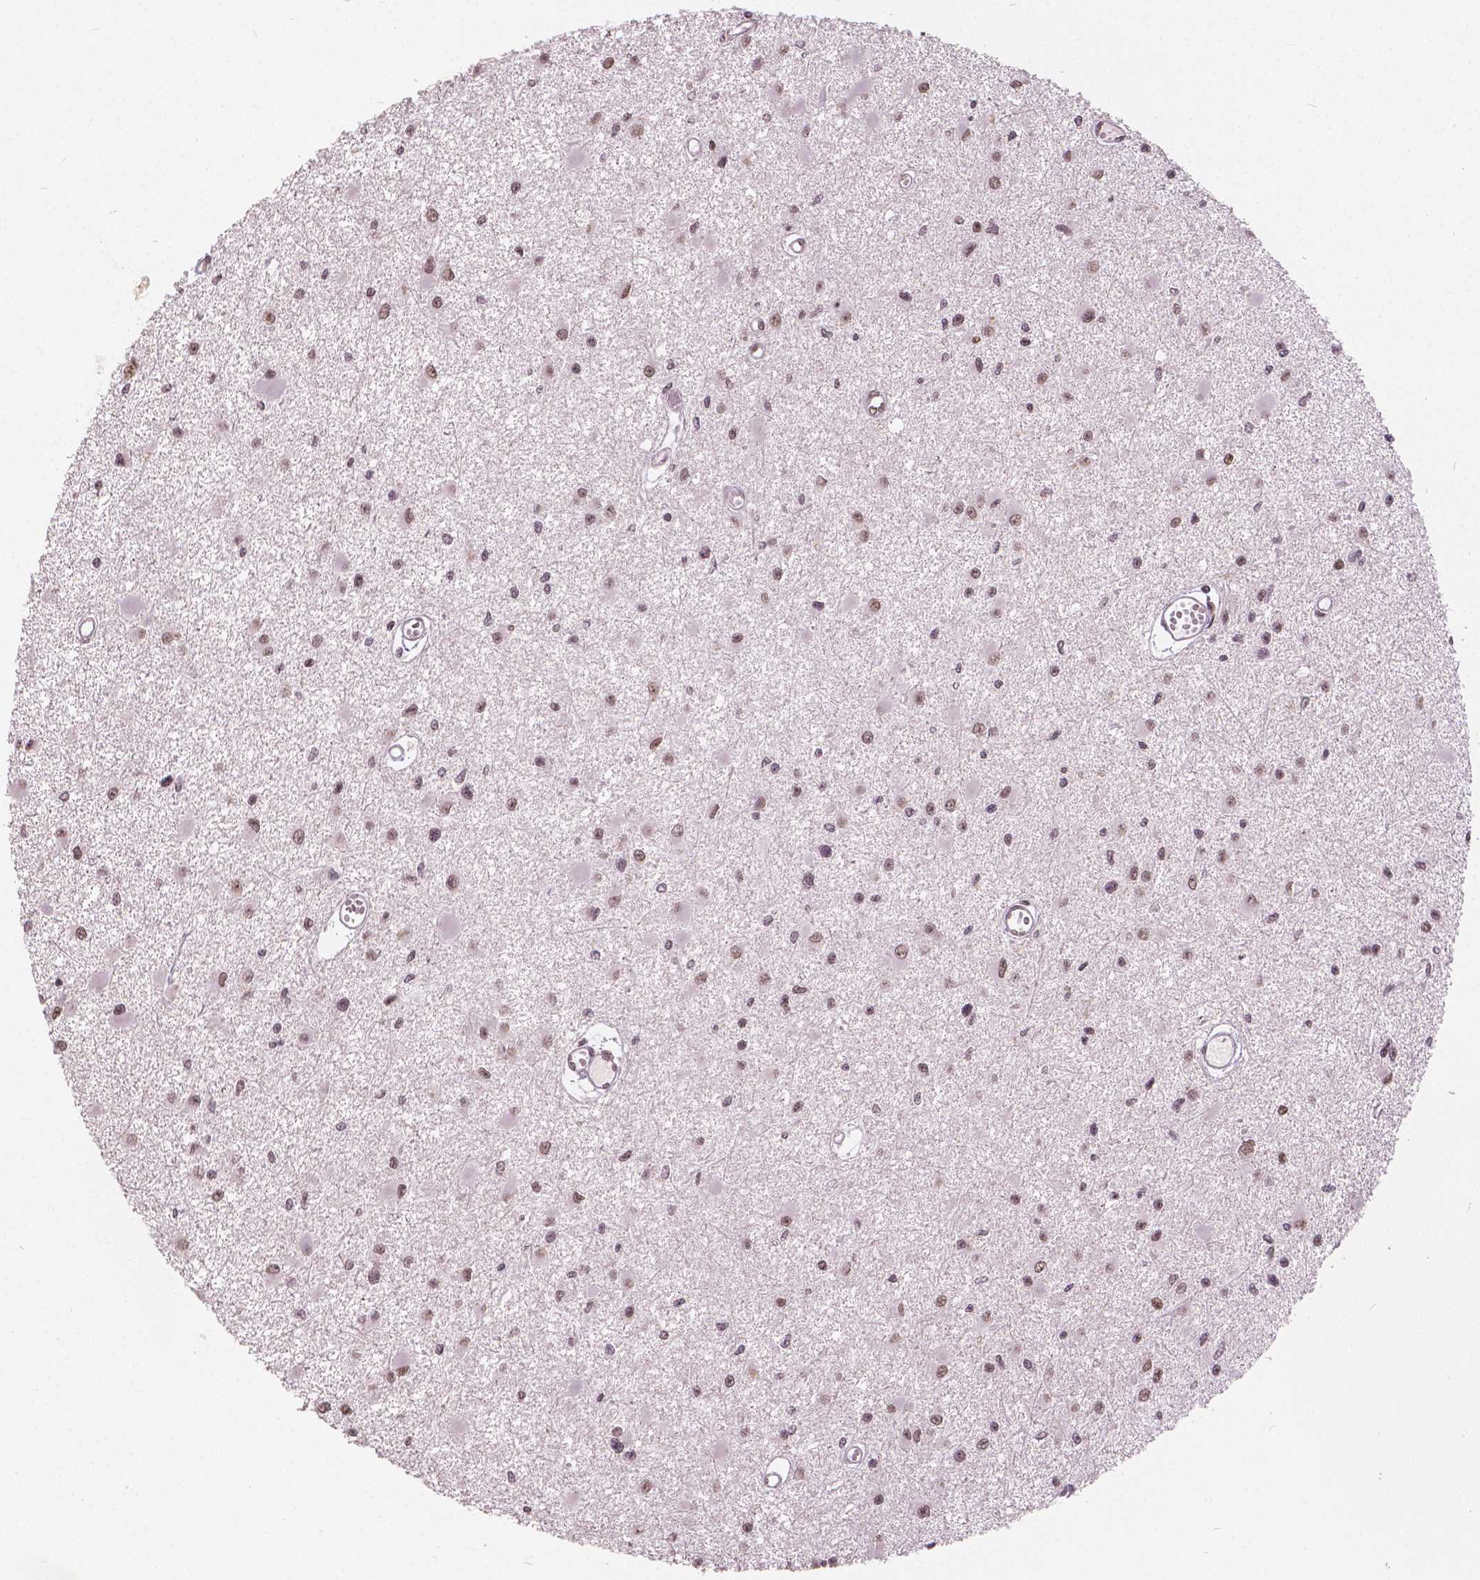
{"staining": {"intensity": "moderate", "quantity": ">75%", "location": "nuclear"}, "tissue": "glioma", "cell_type": "Tumor cells", "image_type": "cancer", "snomed": [{"axis": "morphology", "description": "Glioma, malignant, High grade"}, {"axis": "topography", "description": "Brain"}], "caption": "Immunohistochemical staining of human malignant high-grade glioma shows medium levels of moderate nuclear positivity in approximately >75% of tumor cells.", "gene": "HOXA10", "patient": {"sex": "male", "age": 54}}